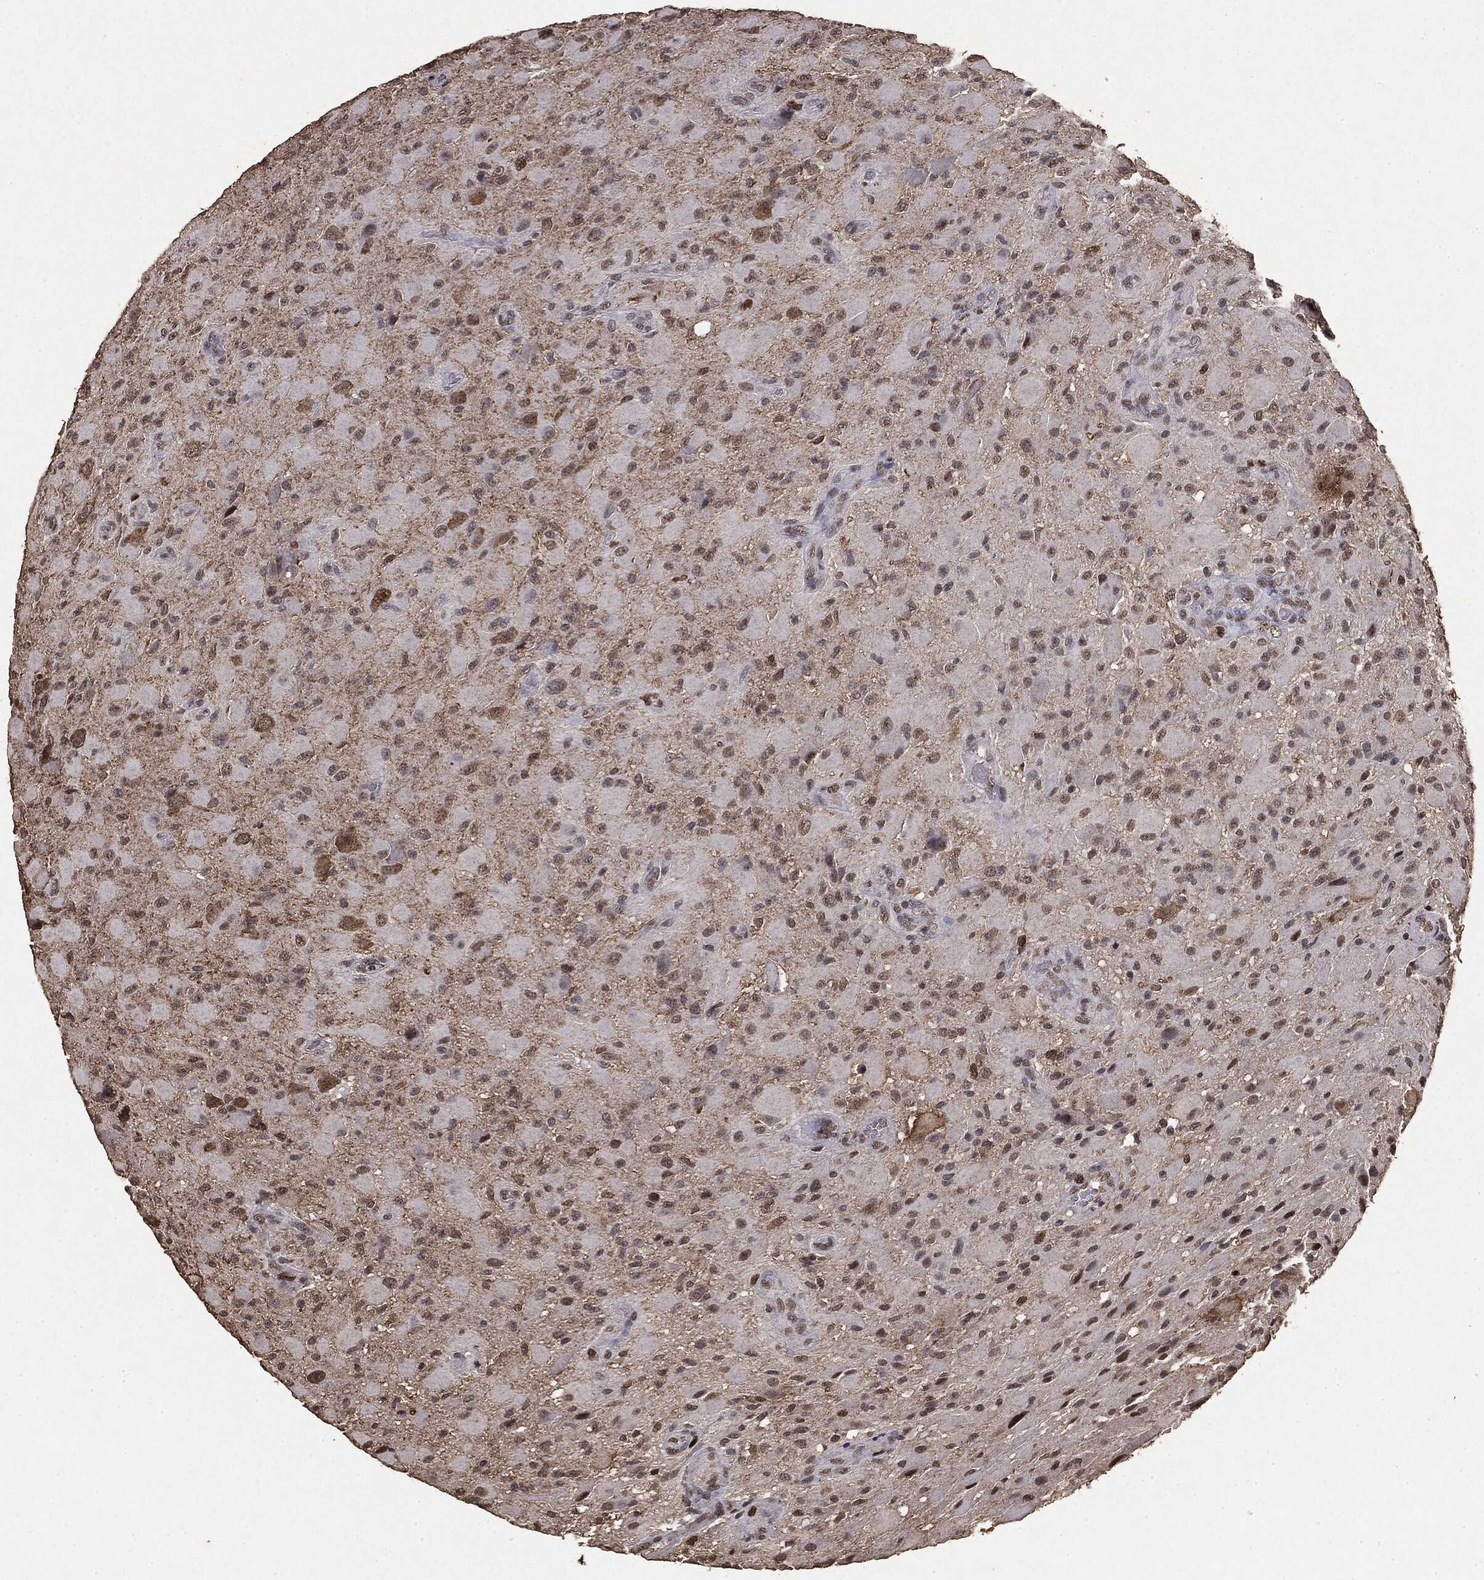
{"staining": {"intensity": "moderate", "quantity": "25%-75%", "location": "nuclear"}, "tissue": "glioma", "cell_type": "Tumor cells", "image_type": "cancer", "snomed": [{"axis": "morphology", "description": "Glioma, malignant, High grade"}, {"axis": "topography", "description": "Cerebral cortex"}], "caption": "Moderate nuclear expression for a protein is seen in about 25%-75% of tumor cells of glioma using immunohistochemistry.", "gene": "RAD18", "patient": {"sex": "male", "age": 35}}